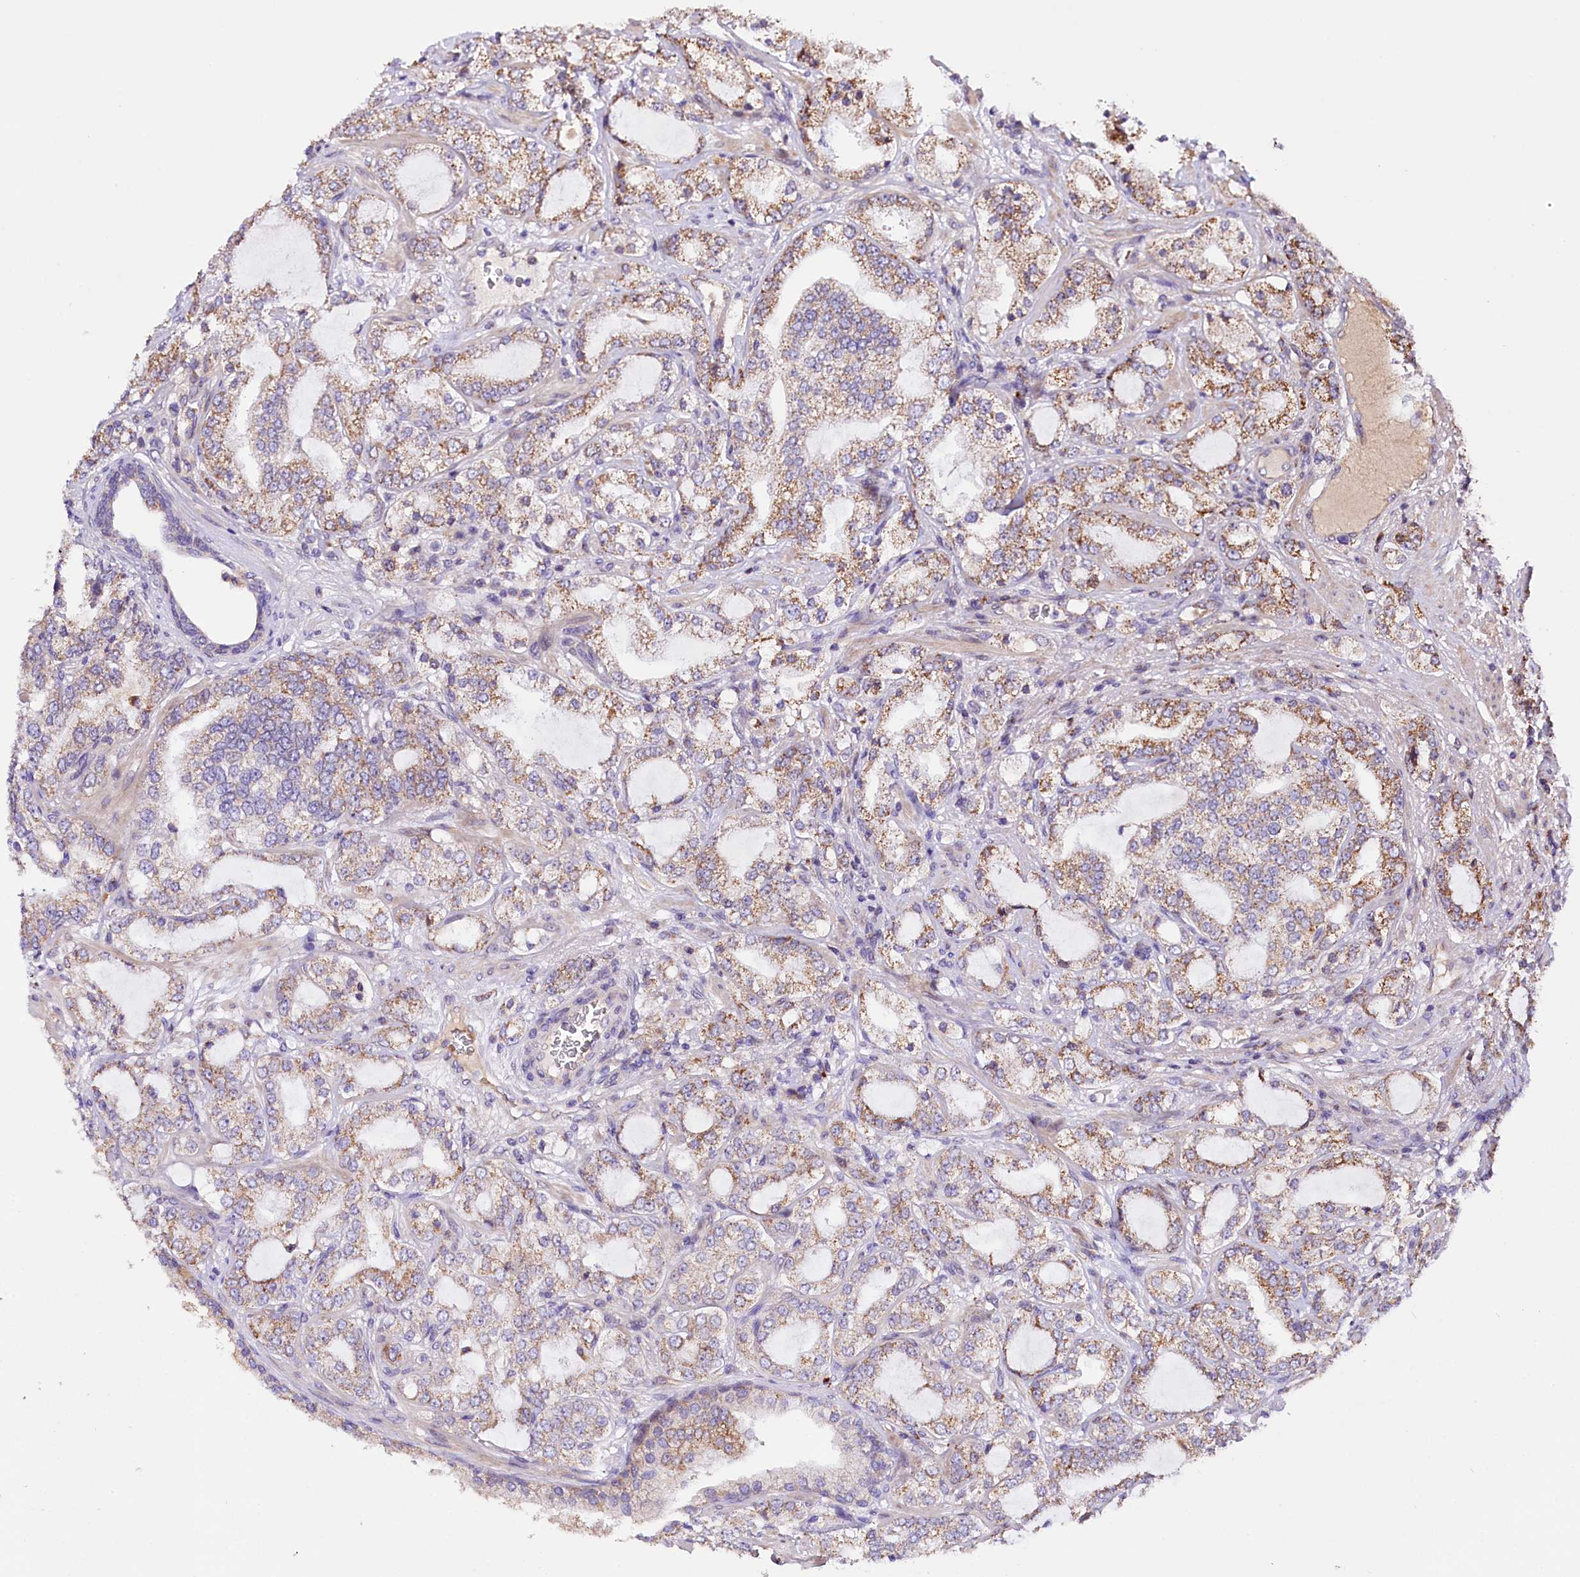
{"staining": {"intensity": "moderate", "quantity": "25%-75%", "location": "cytoplasmic/membranous"}, "tissue": "prostate cancer", "cell_type": "Tumor cells", "image_type": "cancer", "snomed": [{"axis": "morphology", "description": "Adenocarcinoma, High grade"}, {"axis": "topography", "description": "Prostate"}], "caption": "Prostate cancer (high-grade adenocarcinoma) stained with DAB (3,3'-diaminobenzidine) immunohistochemistry (IHC) shows medium levels of moderate cytoplasmic/membranous staining in approximately 25%-75% of tumor cells.", "gene": "ST7", "patient": {"sex": "male", "age": 64}}